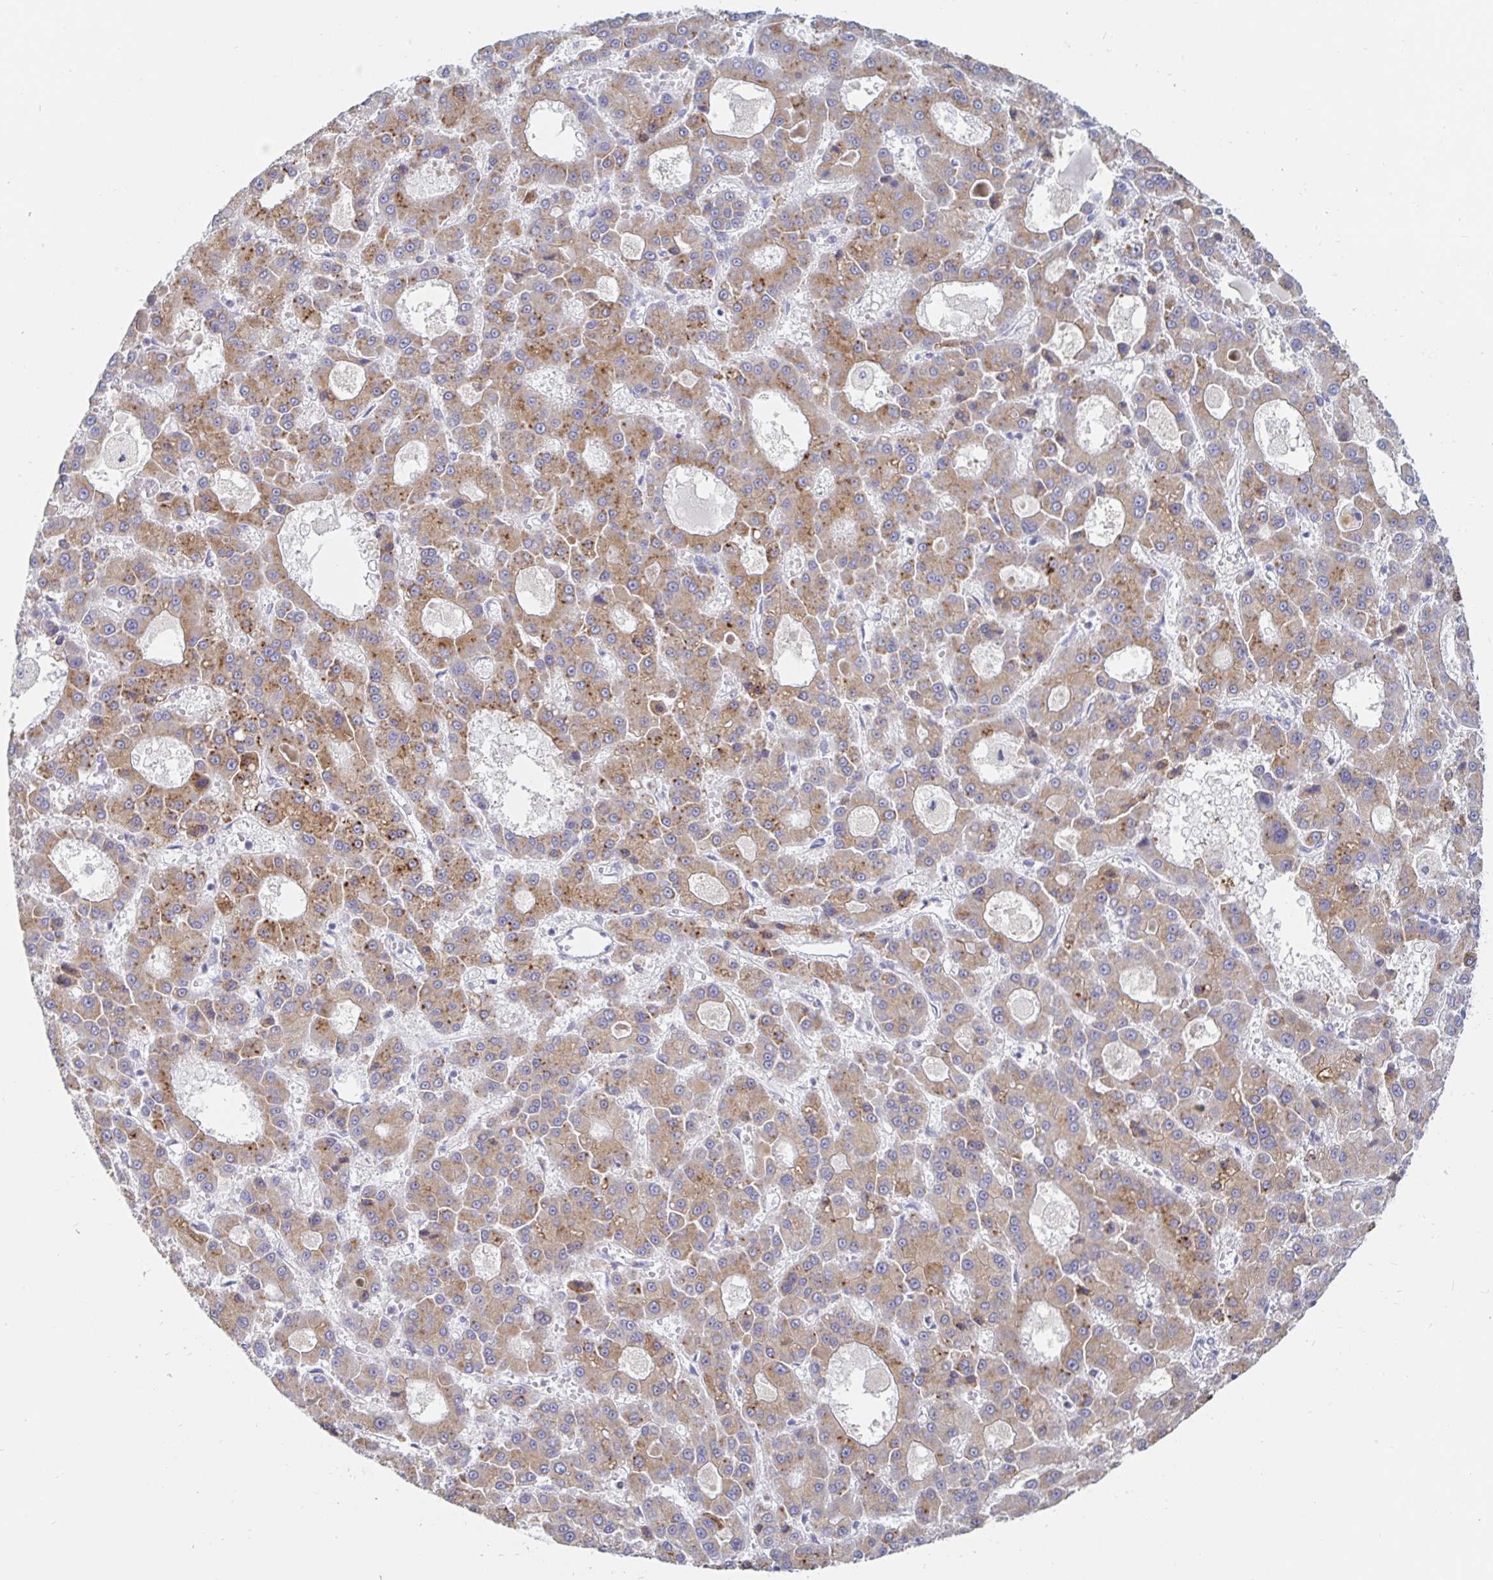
{"staining": {"intensity": "moderate", "quantity": ">75%", "location": "cytoplasmic/membranous"}, "tissue": "liver cancer", "cell_type": "Tumor cells", "image_type": "cancer", "snomed": [{"axis": "morphology", "description": "Carcinoma, Hepatocellular, NOS"}, {"axis": "topography", "description": "Liver"}], "caption": "This is a photomicrograph of immunohistochemistry staining of hepatocellular carcinoma (liver), which shows moderate positivity in the cytoplasmic/membranous of tumor cells.", "gene": "SPPL3", "patient": {"sex": "male", "age": 70}}